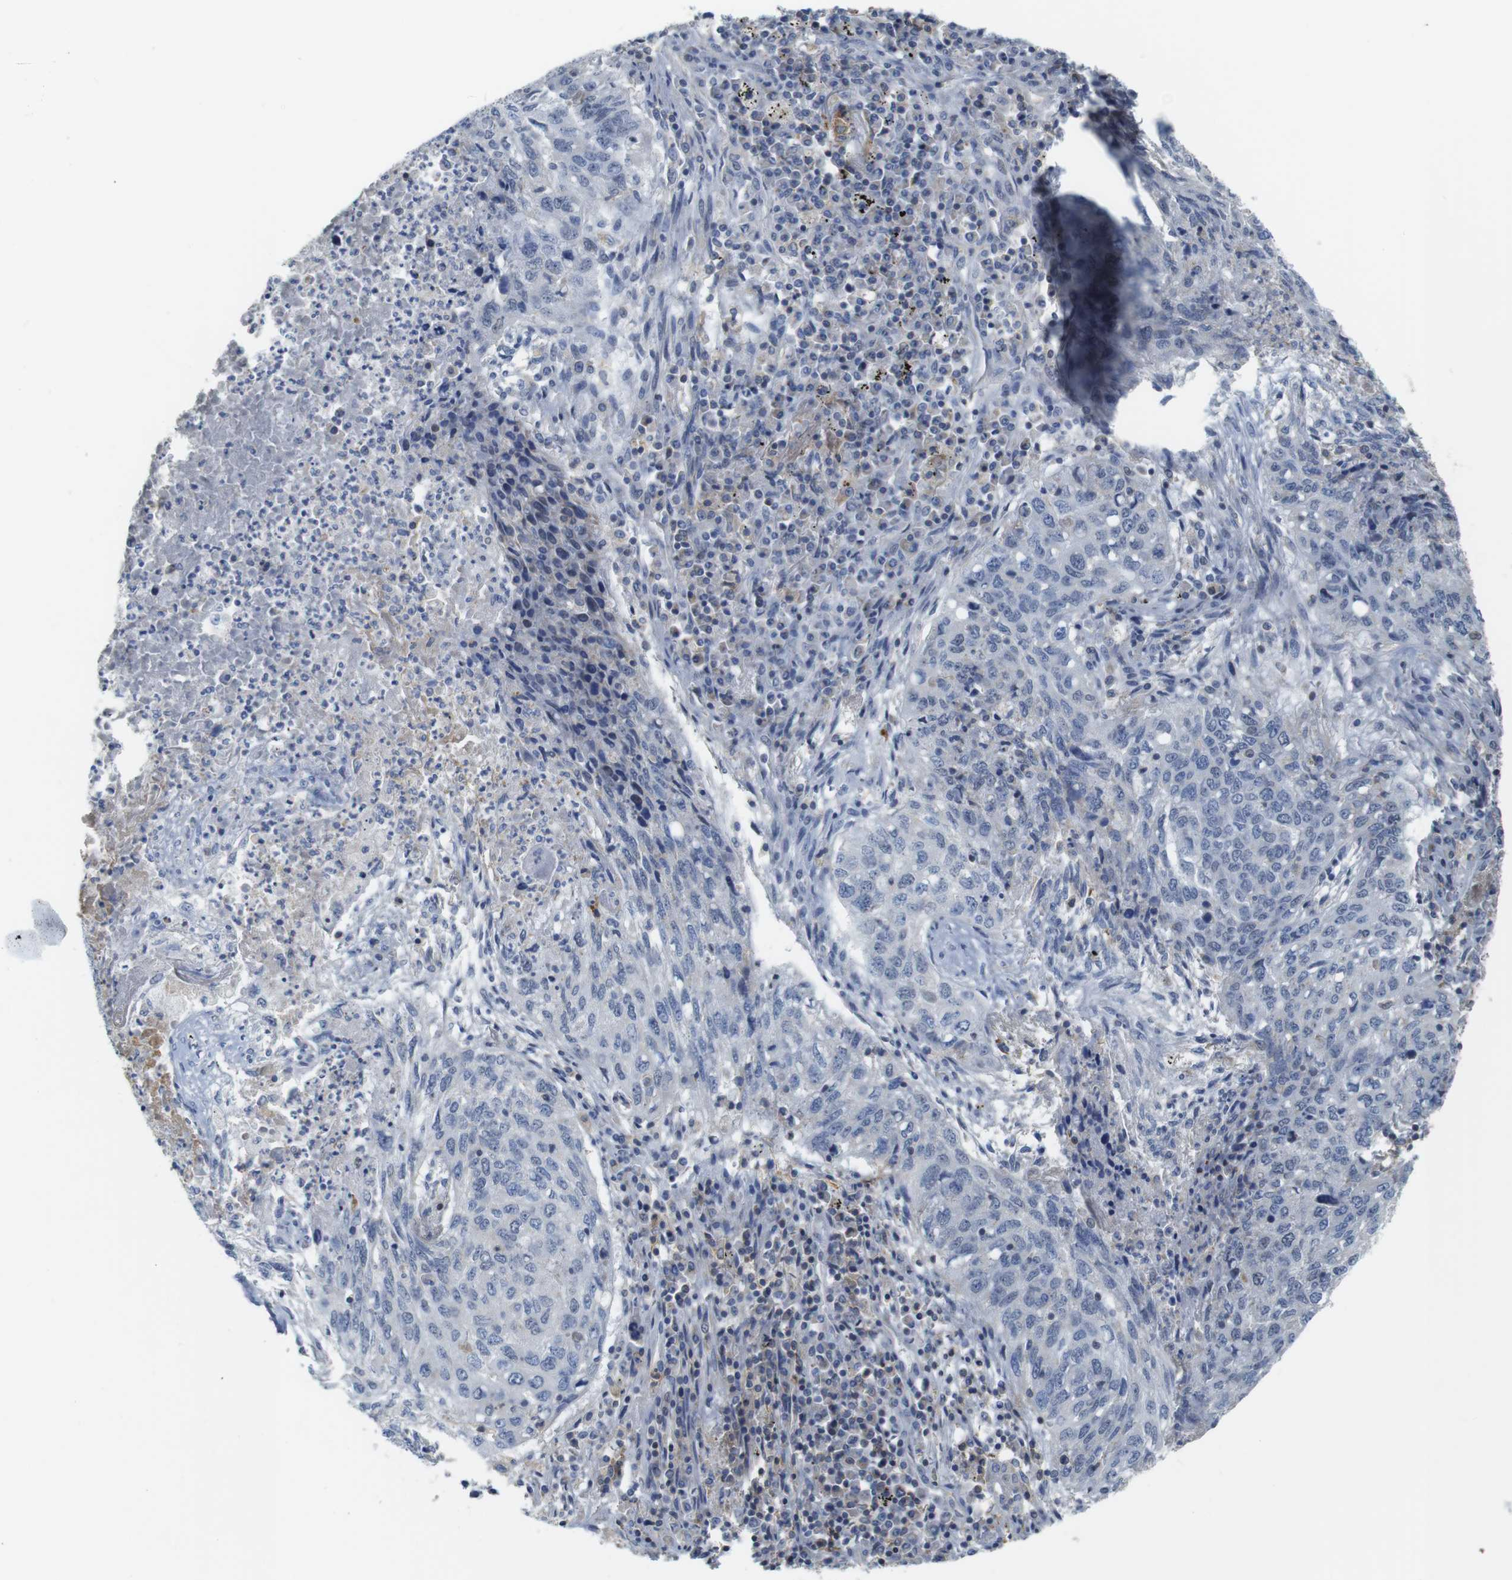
{"staining": {"intensity": "negative", "quantity": "none", "location": "none"}, "tissue": "lung cancer", "cell_type": "Tumor cells", "image_type": "cancer", "snomed": [{"axis": "morphology", "description": "Squamous cell carcinoma, NOS"}, {"axis": "topography", "description": "Lung"}], "caption": "IHC of lung cancer demonstrates no positivity in tumor cells. (Brightfield microscopy of DAB (3,3'-diaminobenzidine) immunohistochemistry at high magnification).", "gene": "OTOF", "patient": {"sex": "female", "age": 63}}